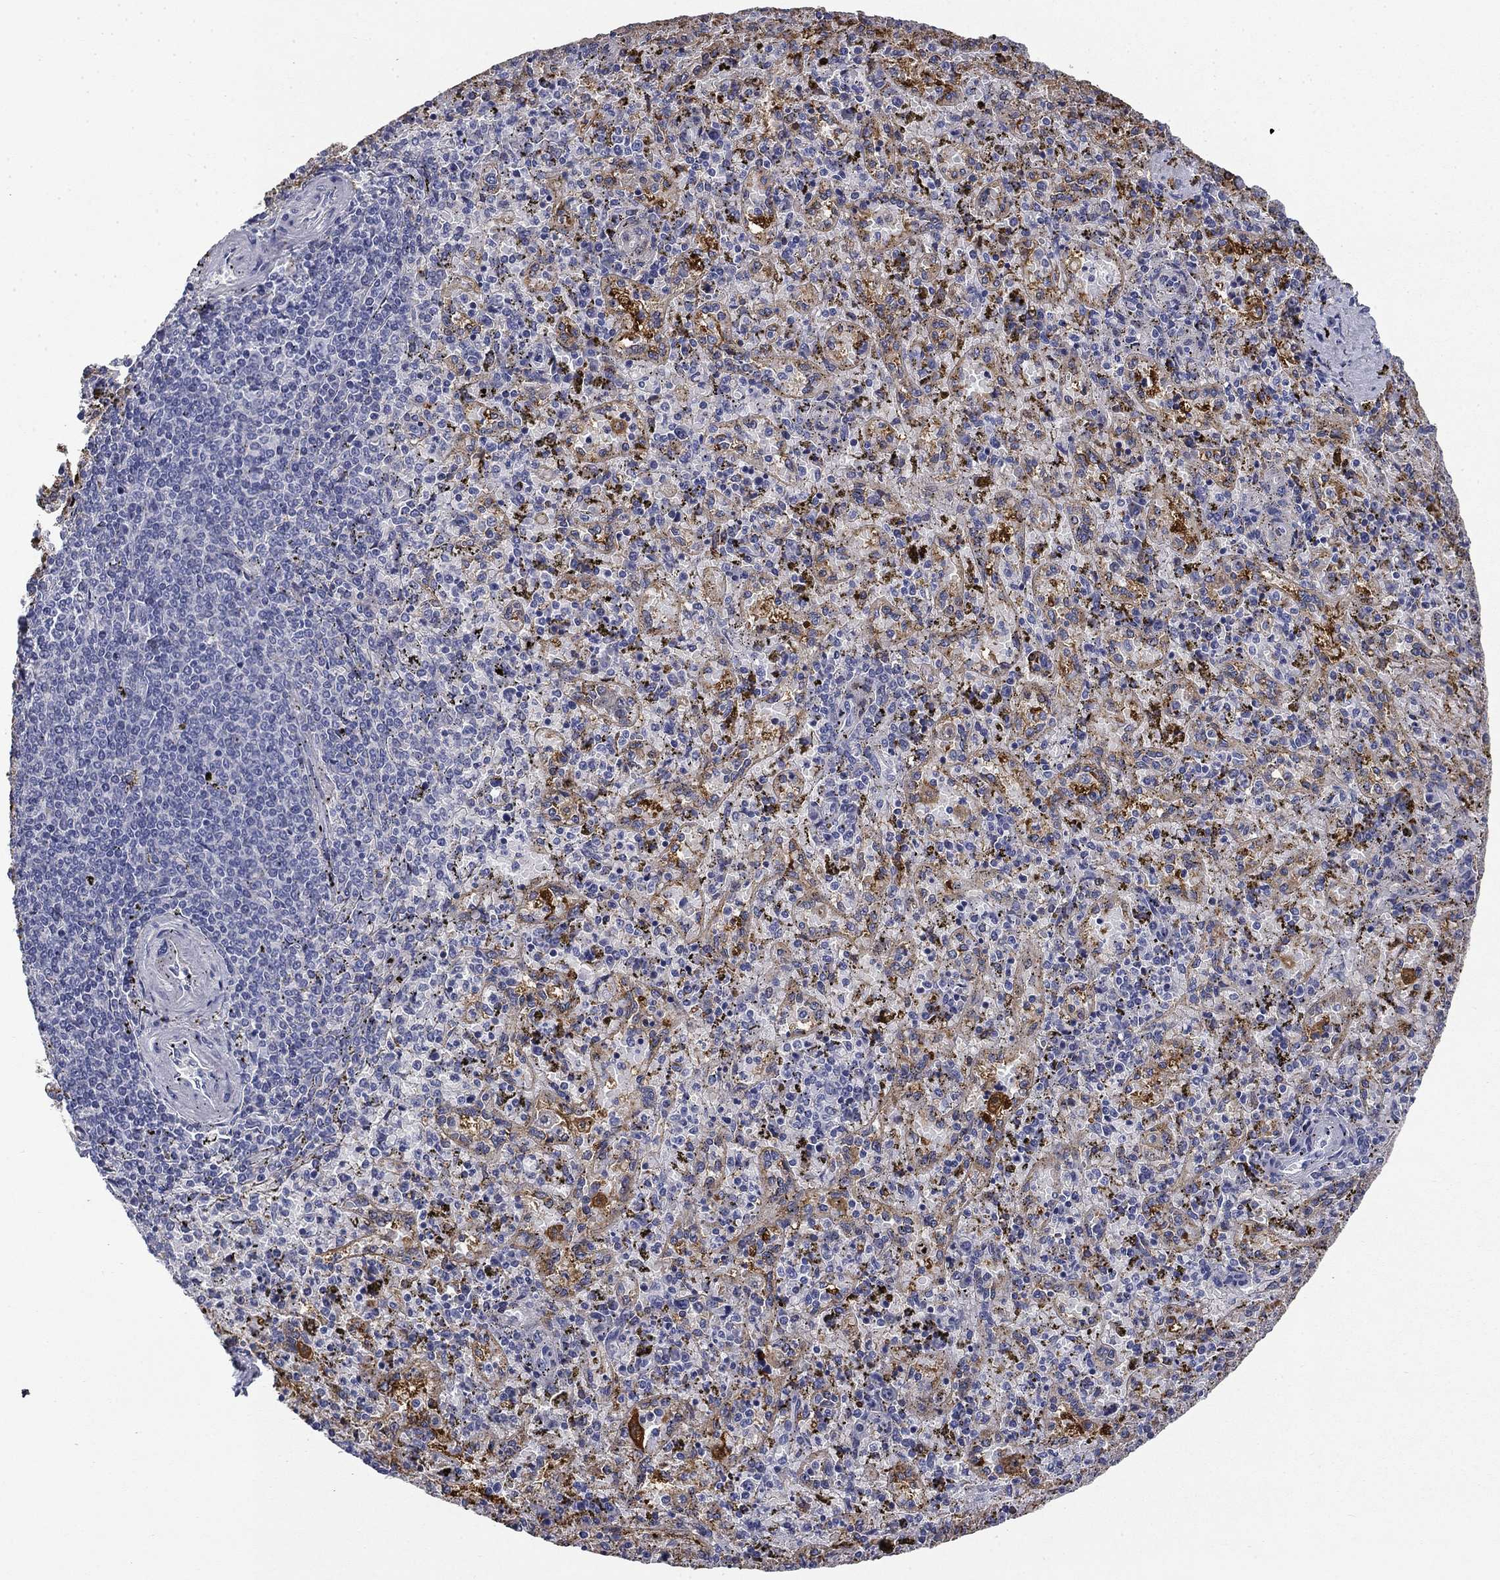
{"staining": {"intensity": "negative", "quantity": "none", "location": "none"}, "tissue": "spleen", "cell_type": "Cells in red pulp", "image_type": "normal", "snomed": [{"axis": "morphology", "description": "Normal tissue, NOS"}, {"axis": "topography", "description": "Spleen"}], "caption": "DAB immunohistochemical staining of benign spleen displays no significant staining in cells in red pulp.", "gene": "BCL2L14", "patient": {"sex": "female", "age": 50}}